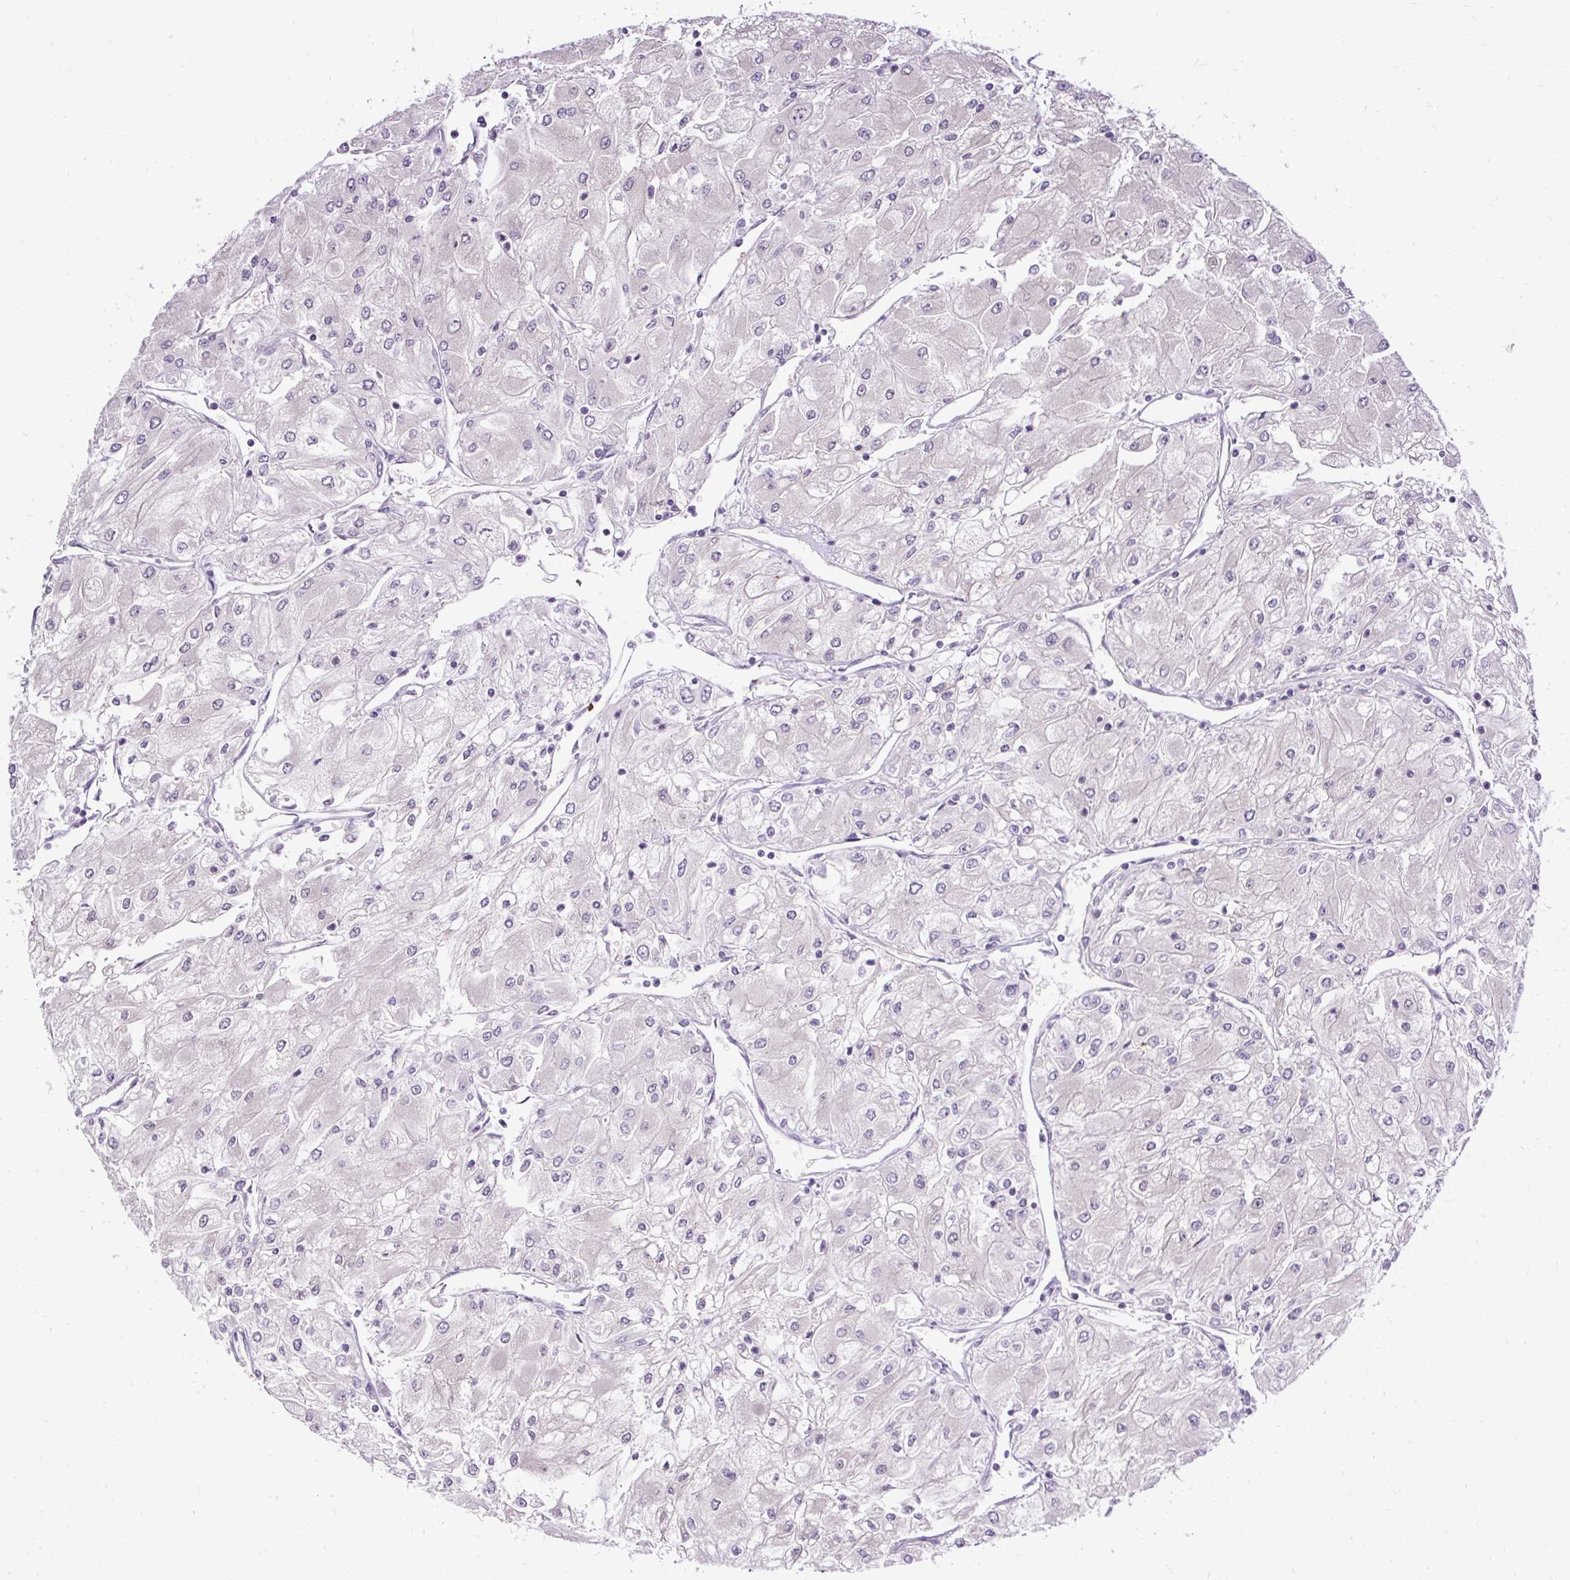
{"staining": {"intensity": "negative", "quantity": "none", "location": "none"}, "tissue": "renal cancer", "cell_type": "Tumor cells", "image_type": "cancer", "snomed": [{"axis": "morphology", "description": "Adenocarcinoma, NOS"}, {"axis": "topography", "description": "Kidney"}], "caption": "This is an immunohistochemistry histopathology image of human adenocarcinoma (renal). There is no staining in tumor cells.", "gene": "SMC4", "patient": {"sex": "male", "age": 80}}